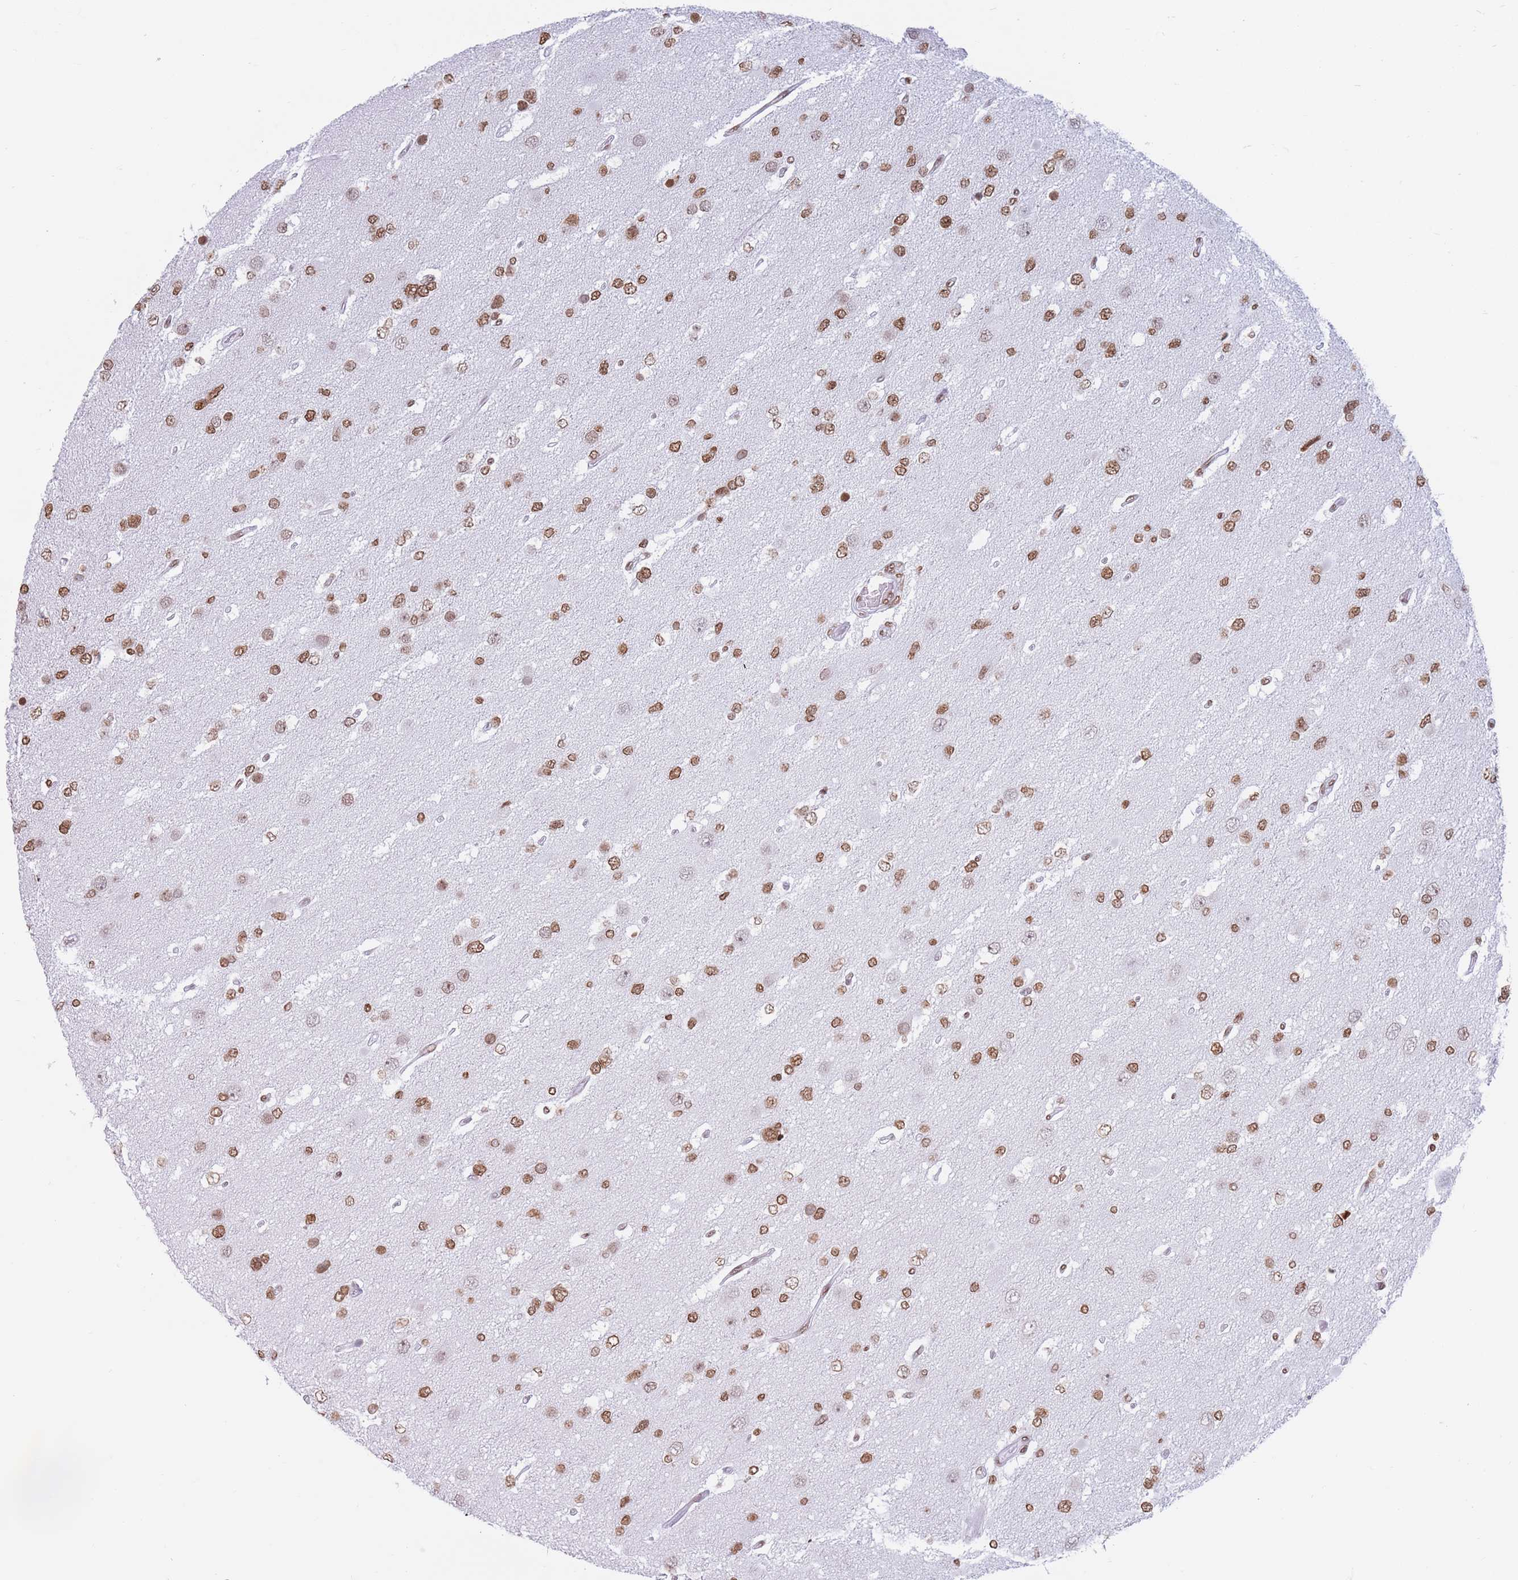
{"staining": {"intensity": "moderate", "quantity": ">75%", "location": "nuclear"}, "tissue": "glioma", "cell_type": "Tumor cells", "image_type": "cancer", "snomed": [{"axis": "morphology", "description": "Glioma, malignant, High grade"}, {"axis": "topography", "description": "Brain"}], "caption": "Moderate nuclear staining for a protein is appreciated in about >75% of tumor cells of glioma using immunohistochemistry (IHC).", "gene": "RYK", "patient": {"sex": "male", "age": 53}}